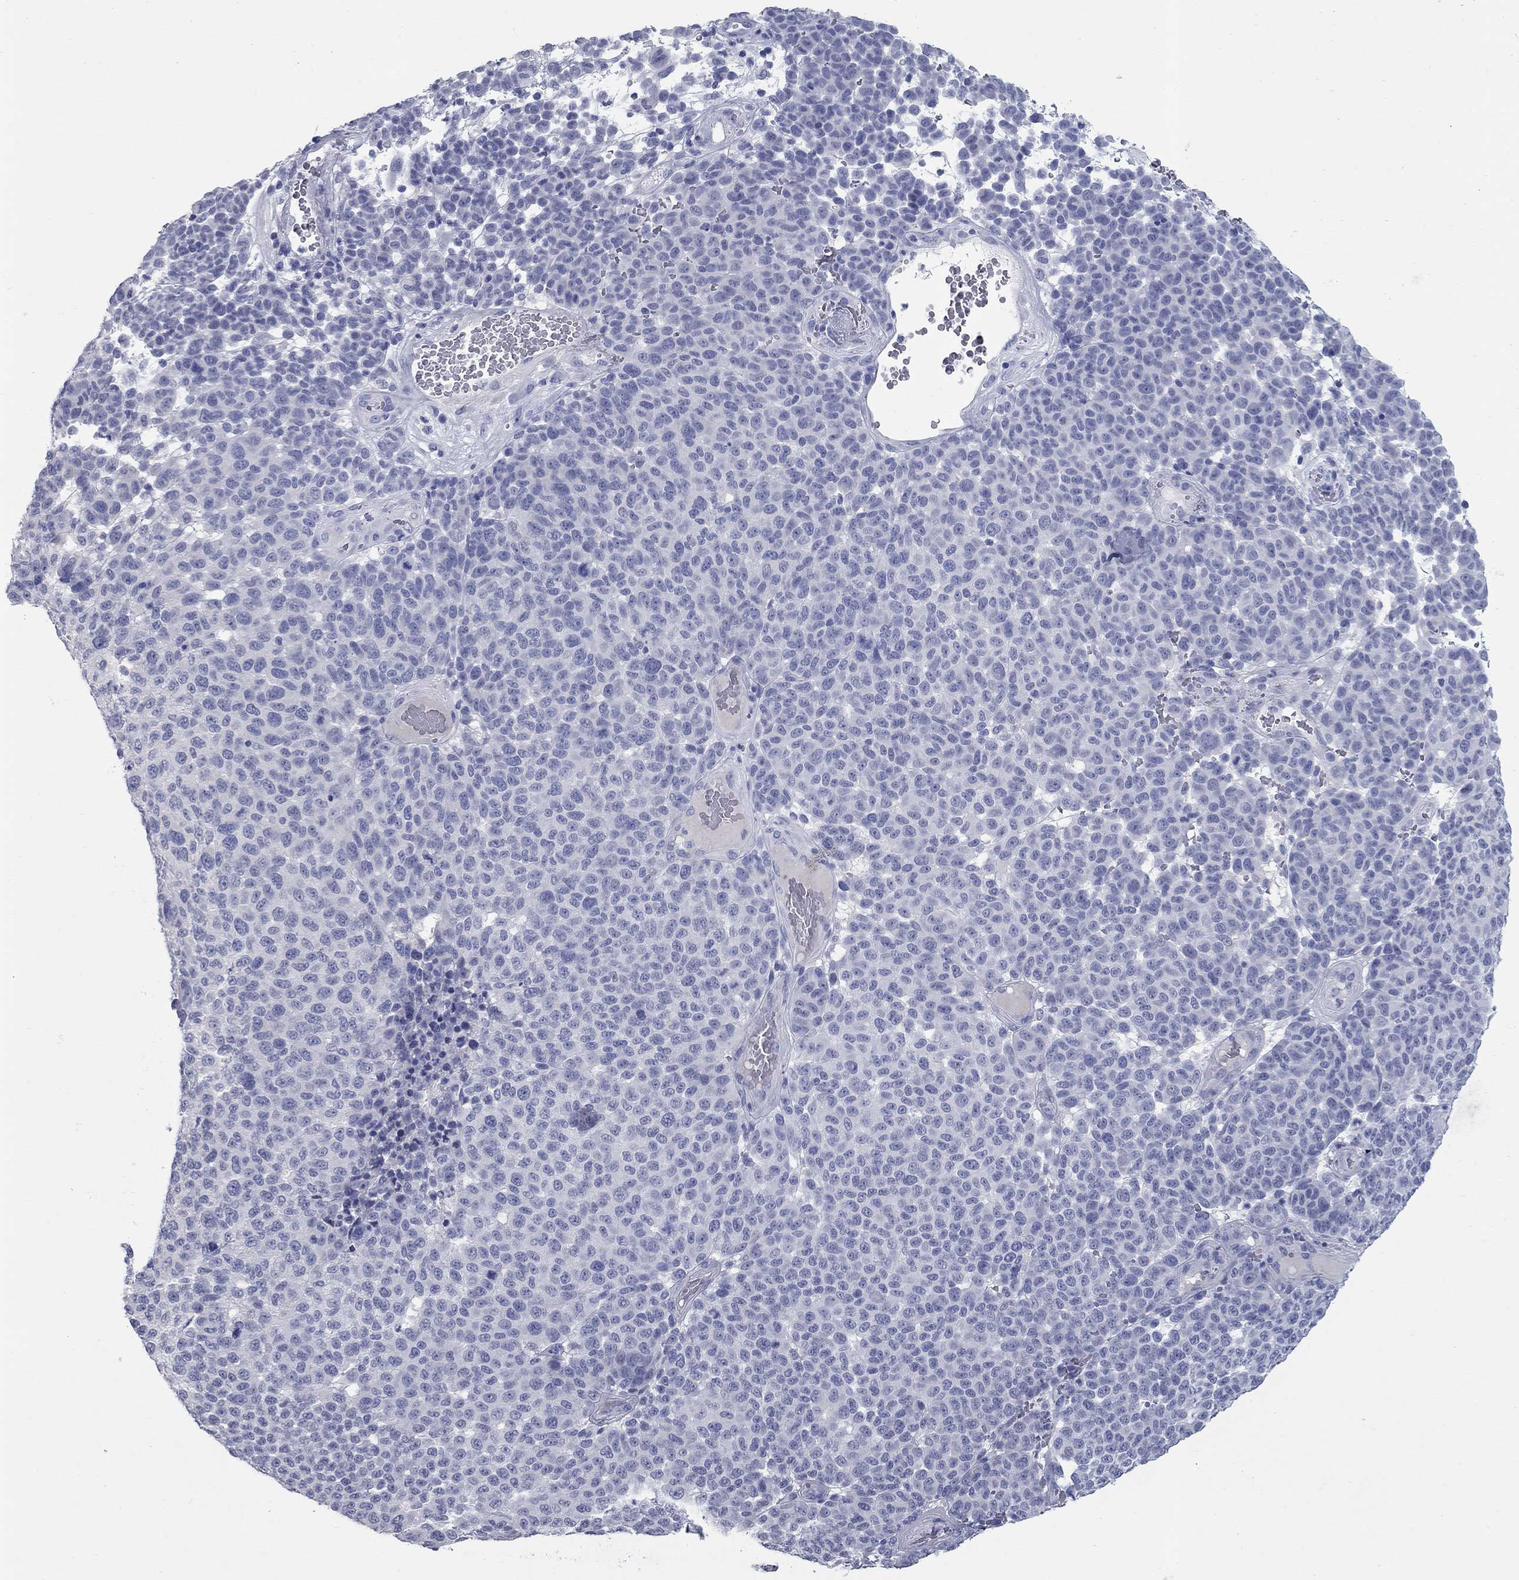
{"staining": {"intensity": "negative", "quantity": "none", "location": "none"}, "tissue": "melanoma", "cell_type": "Tumor cells", "image_type": "cancer", "snomed": [{"axis": "morphology", "description": "Malignant melanoma, NOS"}, {"axis": "topography", "description": "Skin"}], "caption": "The IHC image has no significant expression in tumor cells of melanoma tissue. (DAB (3,3'-diaminobenzidine) immunohistochemistry, high magnification).", "gene": "KIRREL2", "patient": {"sex": "male", "age": 59}}